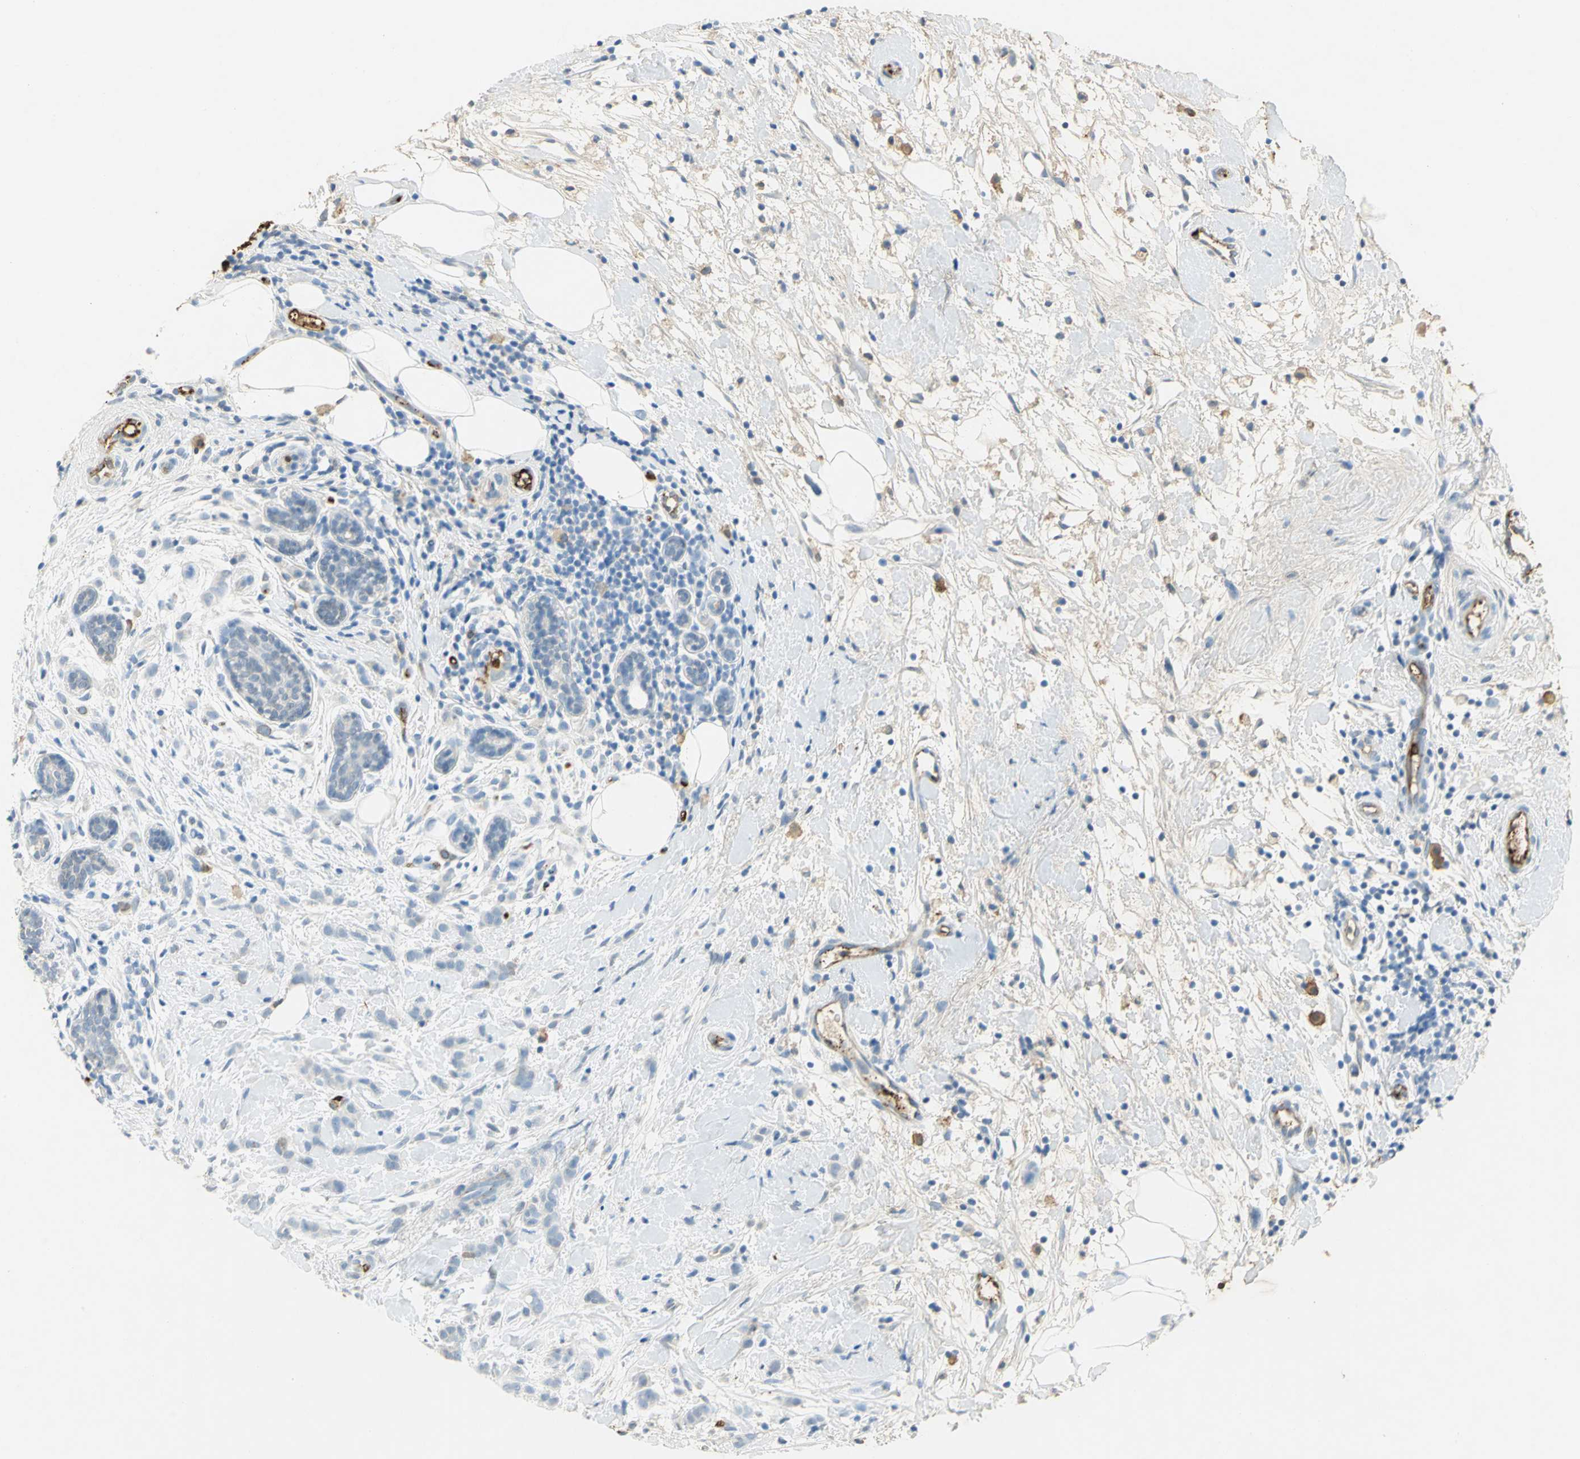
{"staining": {"intensity": "negative", "quantity": "none", "location": "none"}, "tissue": "breast cancer", "cell_type": "Tumor cells", "image_type": "cancer", "snomed": [{"axis": "morphology", "description": "Lobular carcinoma, in situ"}, {"axis": "morphology", "description": "Lobular carcinoma"}, {"axis": "topography", "description": "Breast"}], "caption": "Breast cancer was stained to show a protein in brown. There is no significant staining in tumor cells.", "gene": "ANXA4", "patient": {"sex": "female", "age": 41}}